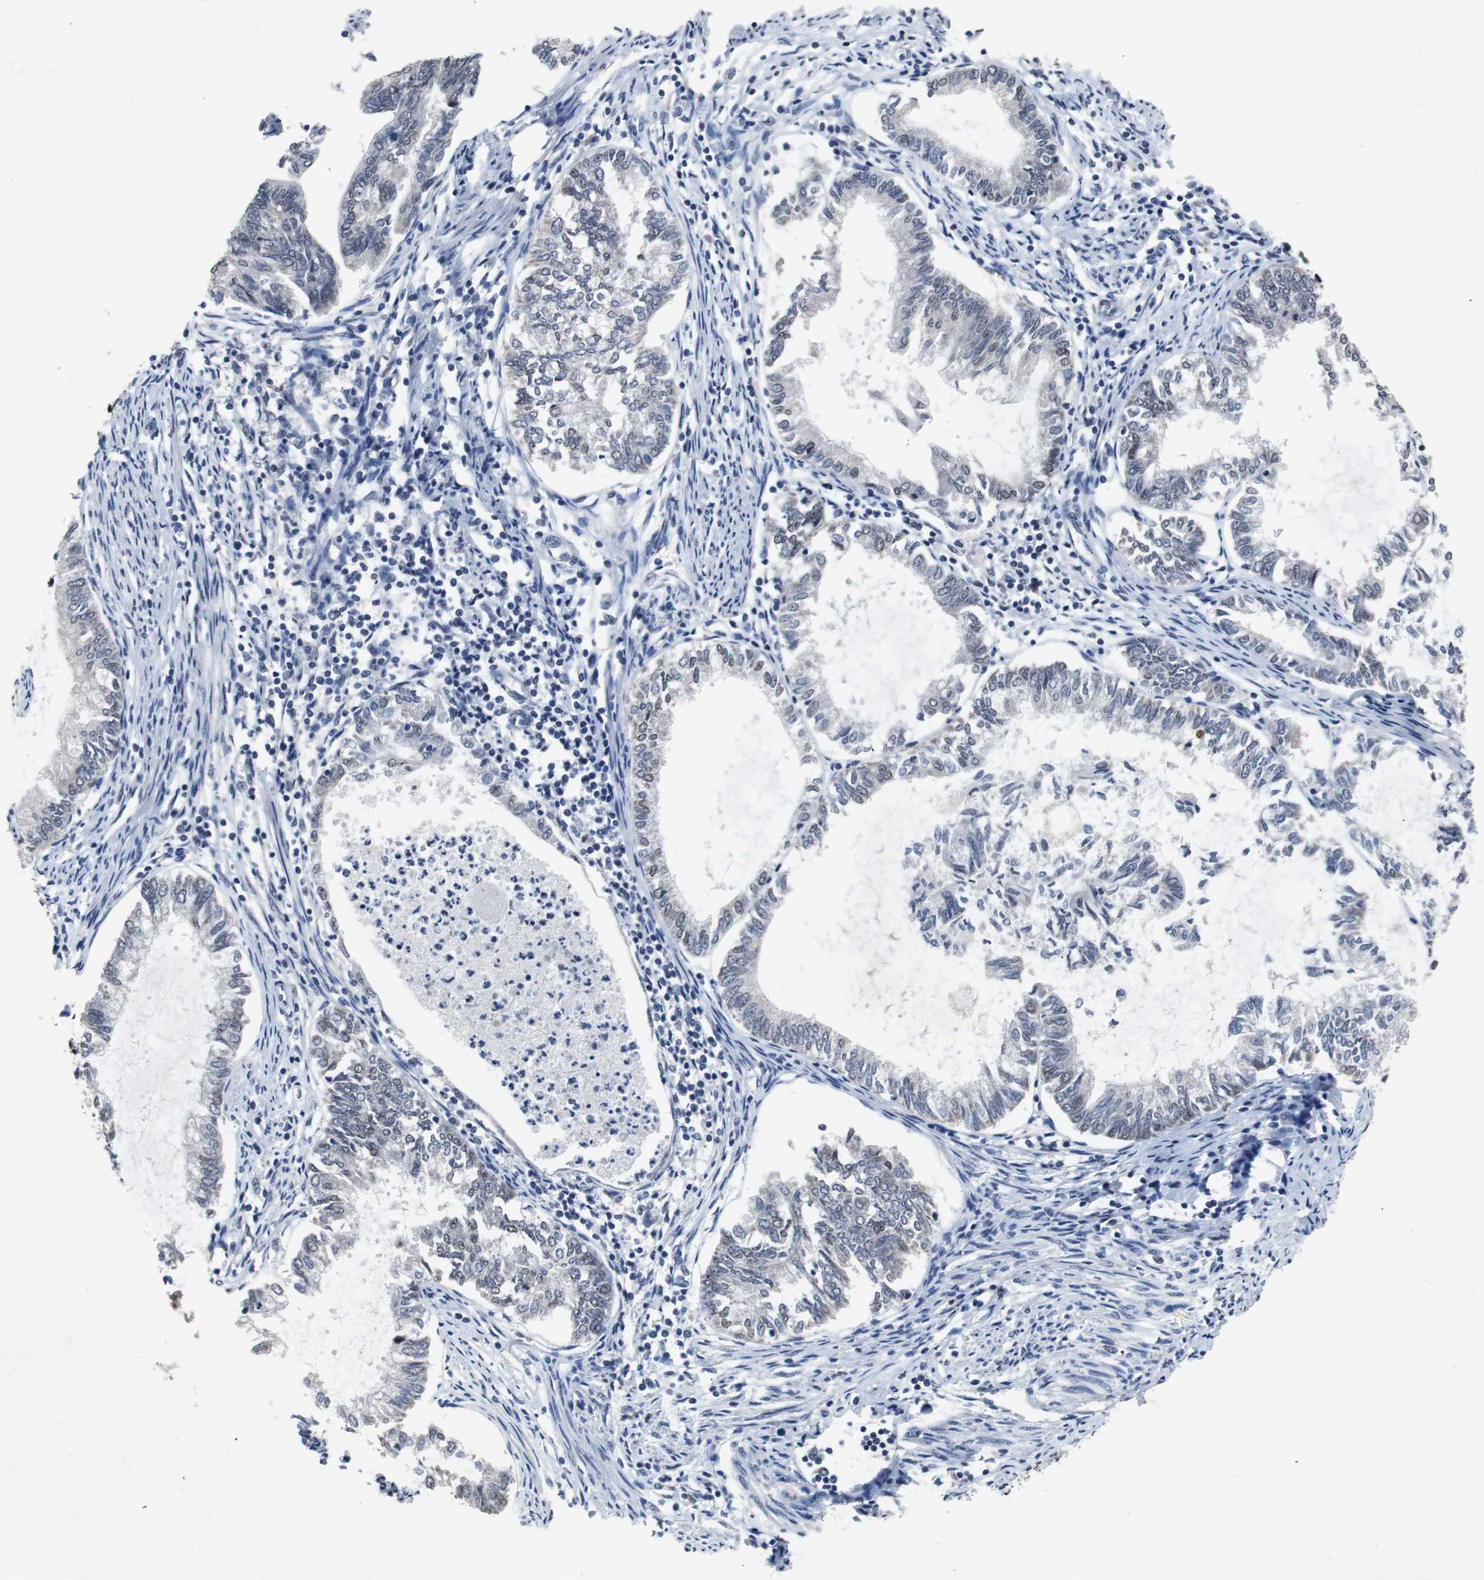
{"staining": {"intensity": "negative", "quantity": "none", "location": "none"}, "tissue": "endometrial cancer", "cell_type": "Tumor cells", "image_type": "cancer", "snomed": [{"axis": "morphology", "description": "Adenocarcinoma, NOS"}, {"axis": "topography", "description": "Endometrium"}], "caption": "This is a histopathology image of immunohistochemistry (IHC) staining of adenocarcinoma (endometrial), which shows no staining in tumor cells. Brightfield microscopy of IHC stained with DAB (3,3'-diaminobenzidine) (brown) and hematoxylin (blue), captured at high magnification.", "gene": "RBM47", "patient": {"sex": "female", "age": 86}}